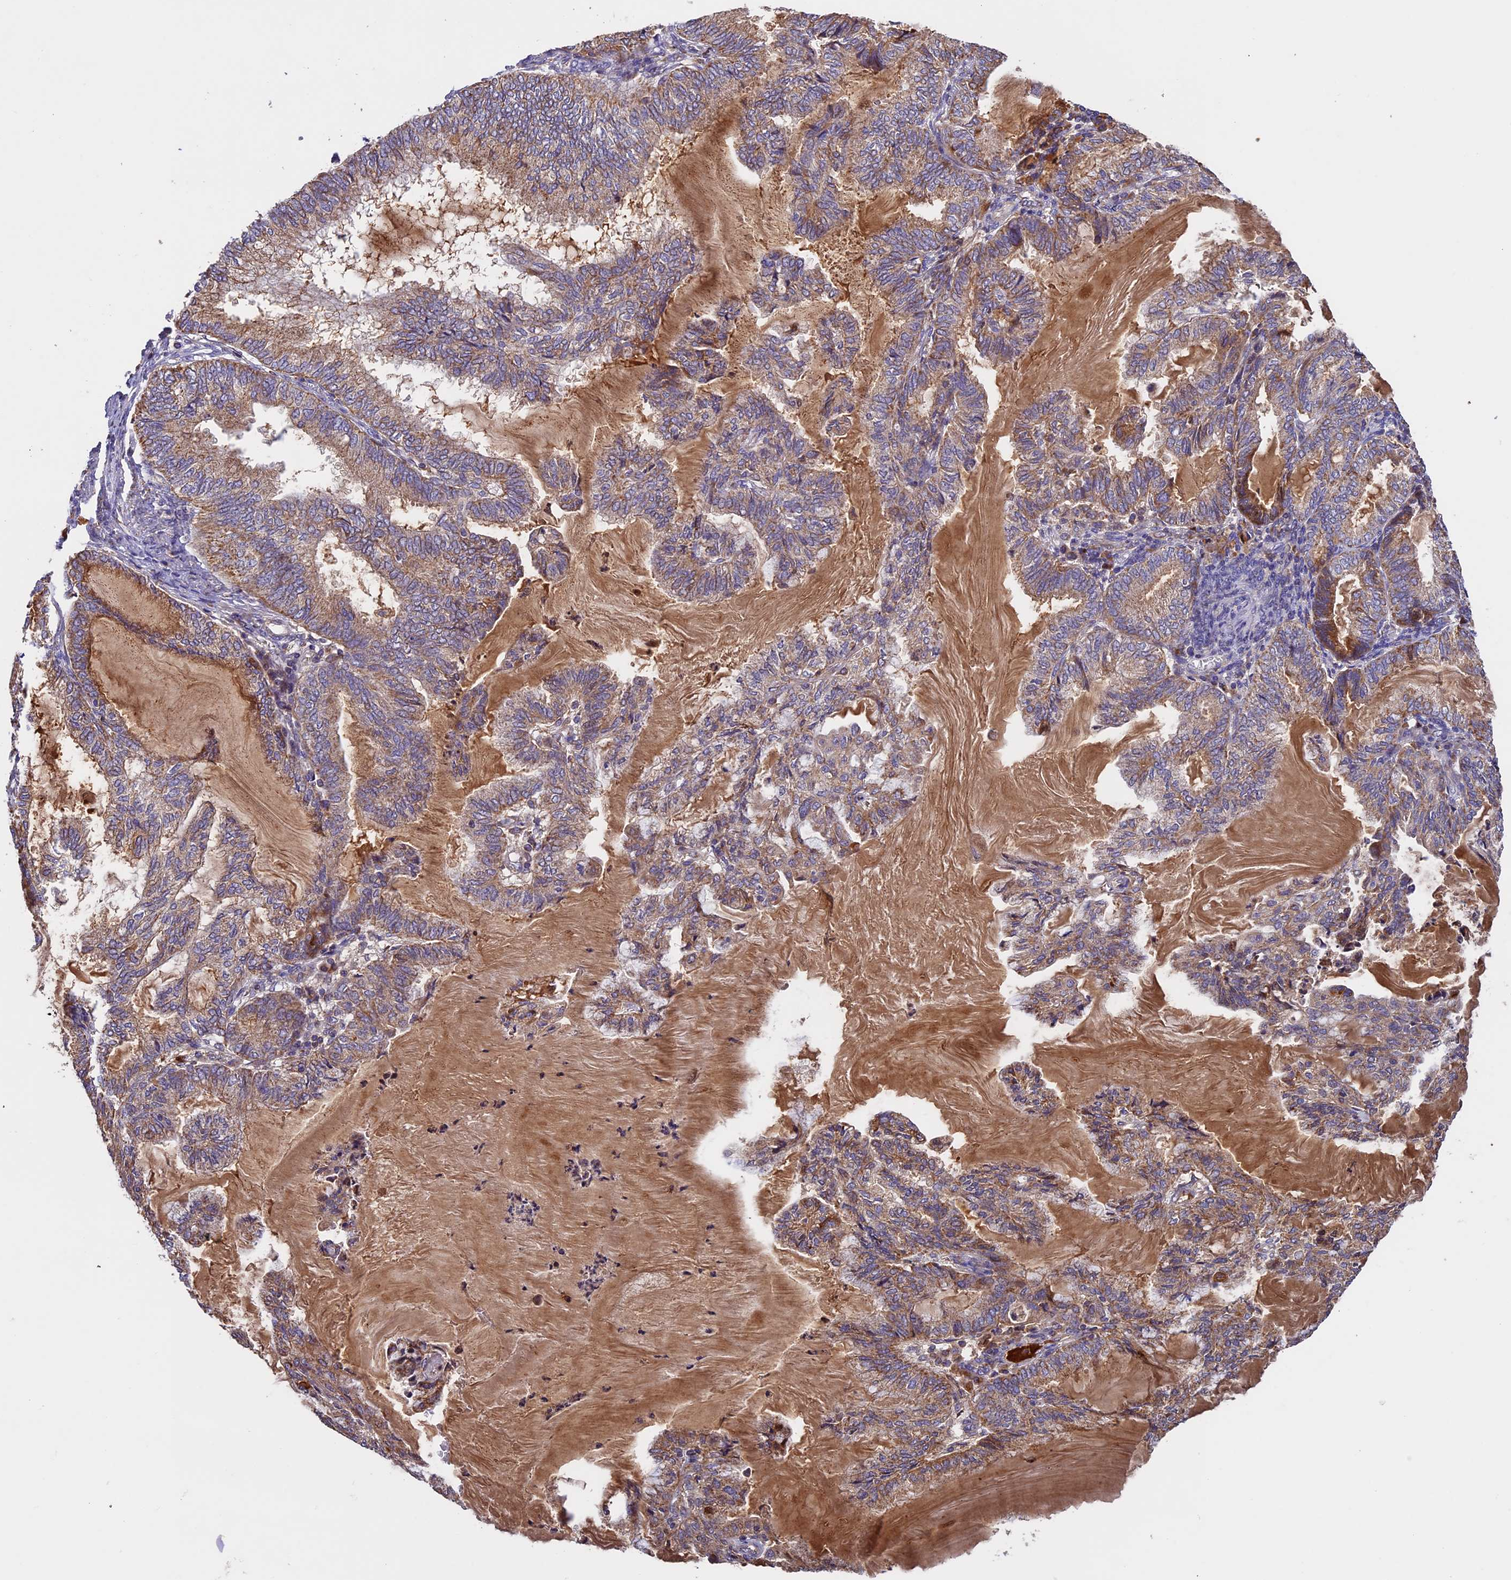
{"staining": {"intensity": "moderate", "quantity": ">75%", "location": "cytoplasmic/membranous"}, "tissue": "endometrial cancer", "cell_type": "Tumor cells", "image_type": "cancer", "snomed": [{"axis": "morphology", "description": "Adenocarcinoma, NOS"}, {"axis": "topography", "description": "Endometrium"}], "caption": "Tumor cells exhibit medium levels of moderate cytoplasmic/membranous staining in about >75% of cells in human adenocarcinoma (endometrial).", "gene": "OCEL1", "patient": {"sex": "female", "age": 86}}